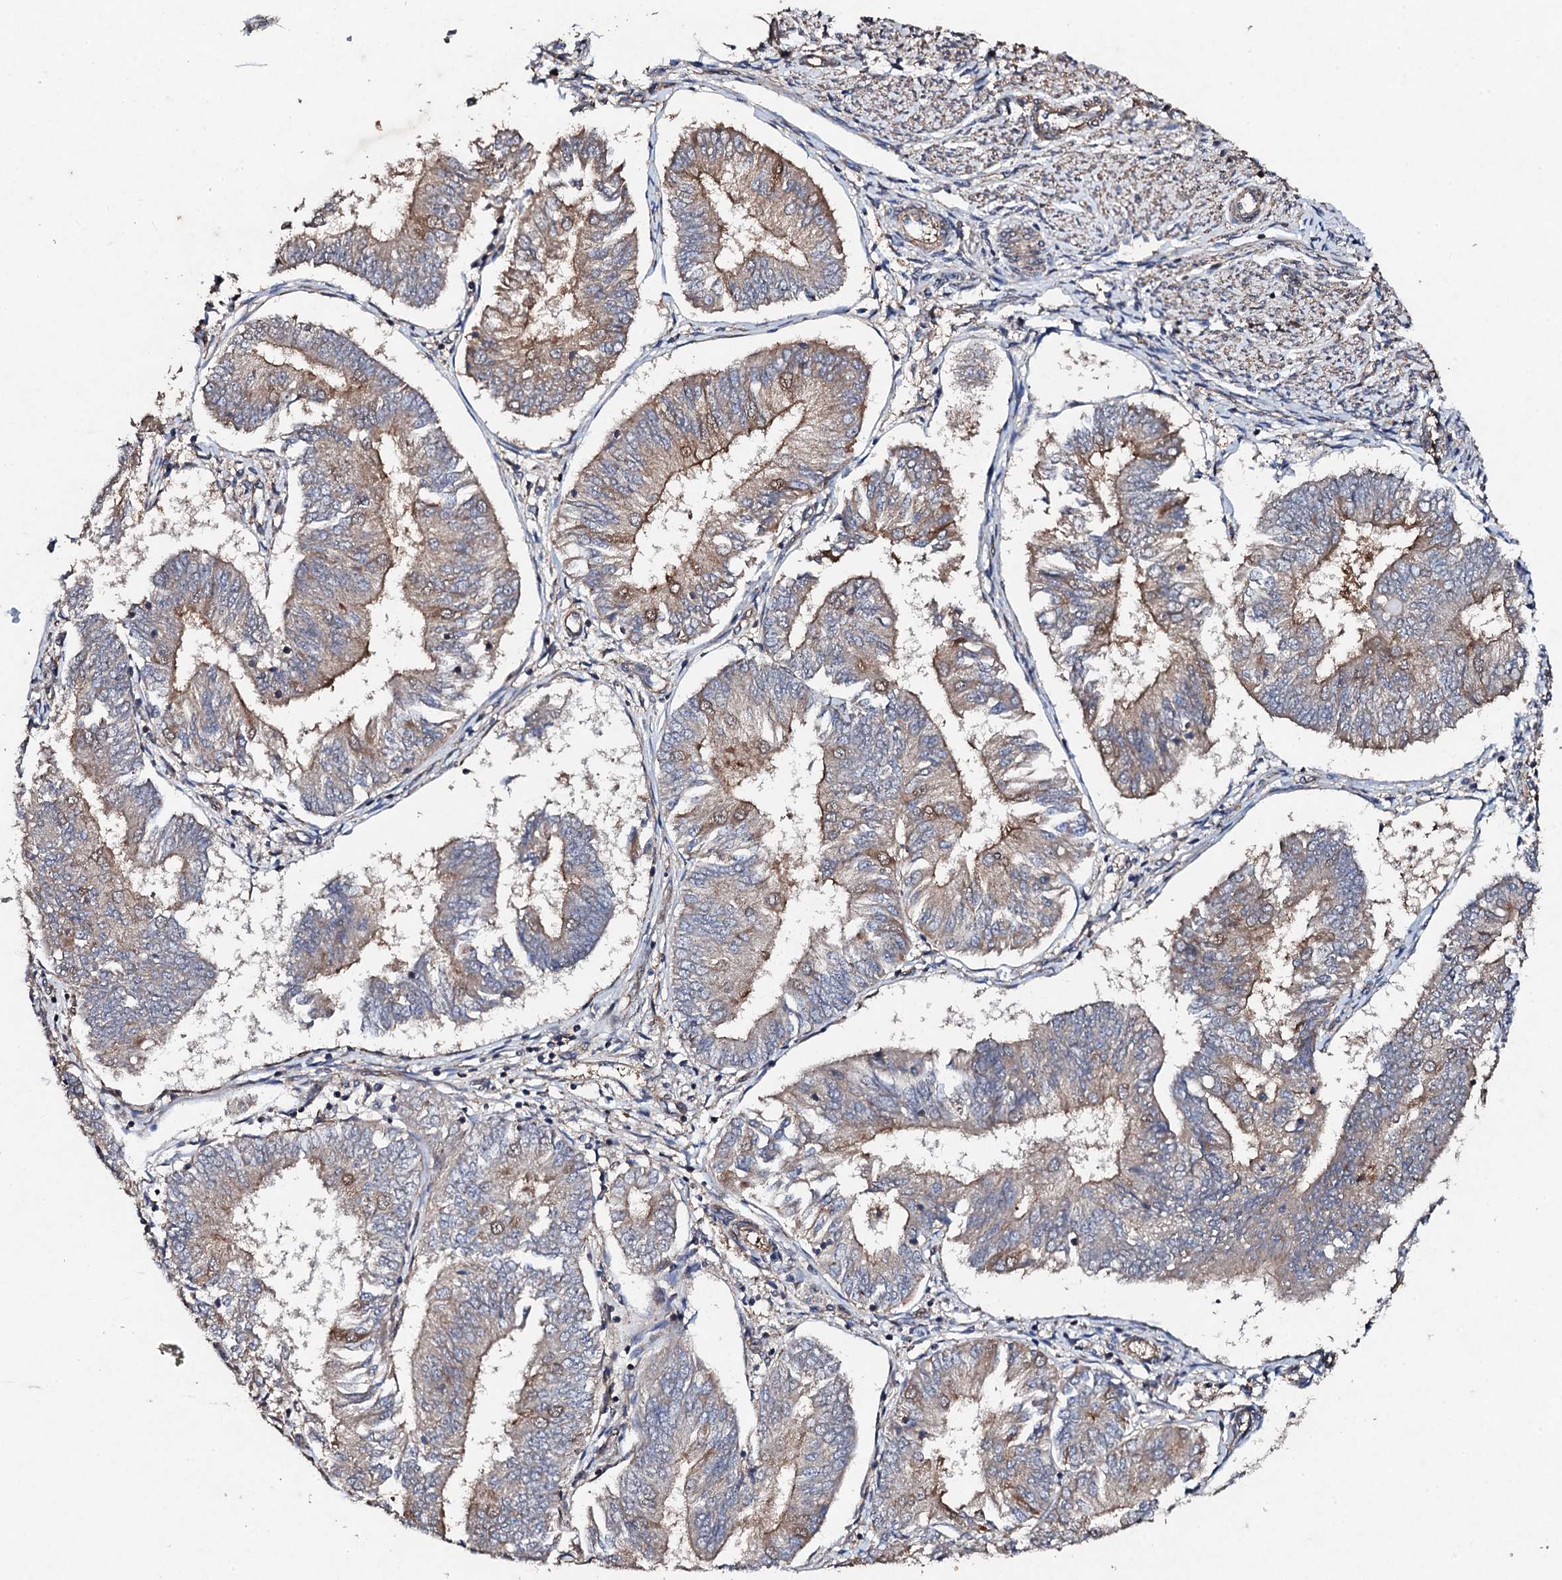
{"staining": {"intensity": "moderate", "quantity": ">75%", "location": "cytoplasmic/membranous"}, "tissue": "endometrial cancer", "cell_type": "Tumor cells", "image_type": "cancer", "snomed": [{"axis": "morphology", "description": "Adenocarcinoma, NOS"}, {"axis": "topography", "description": "Endometrium"}], "caption": "Tumor cells display moderate cytoplasmic/membranous expression in about >75% of cells in endometrial cancer.", "gene": "MOCOS", "patient": {"sex": "female", "age": 58}}